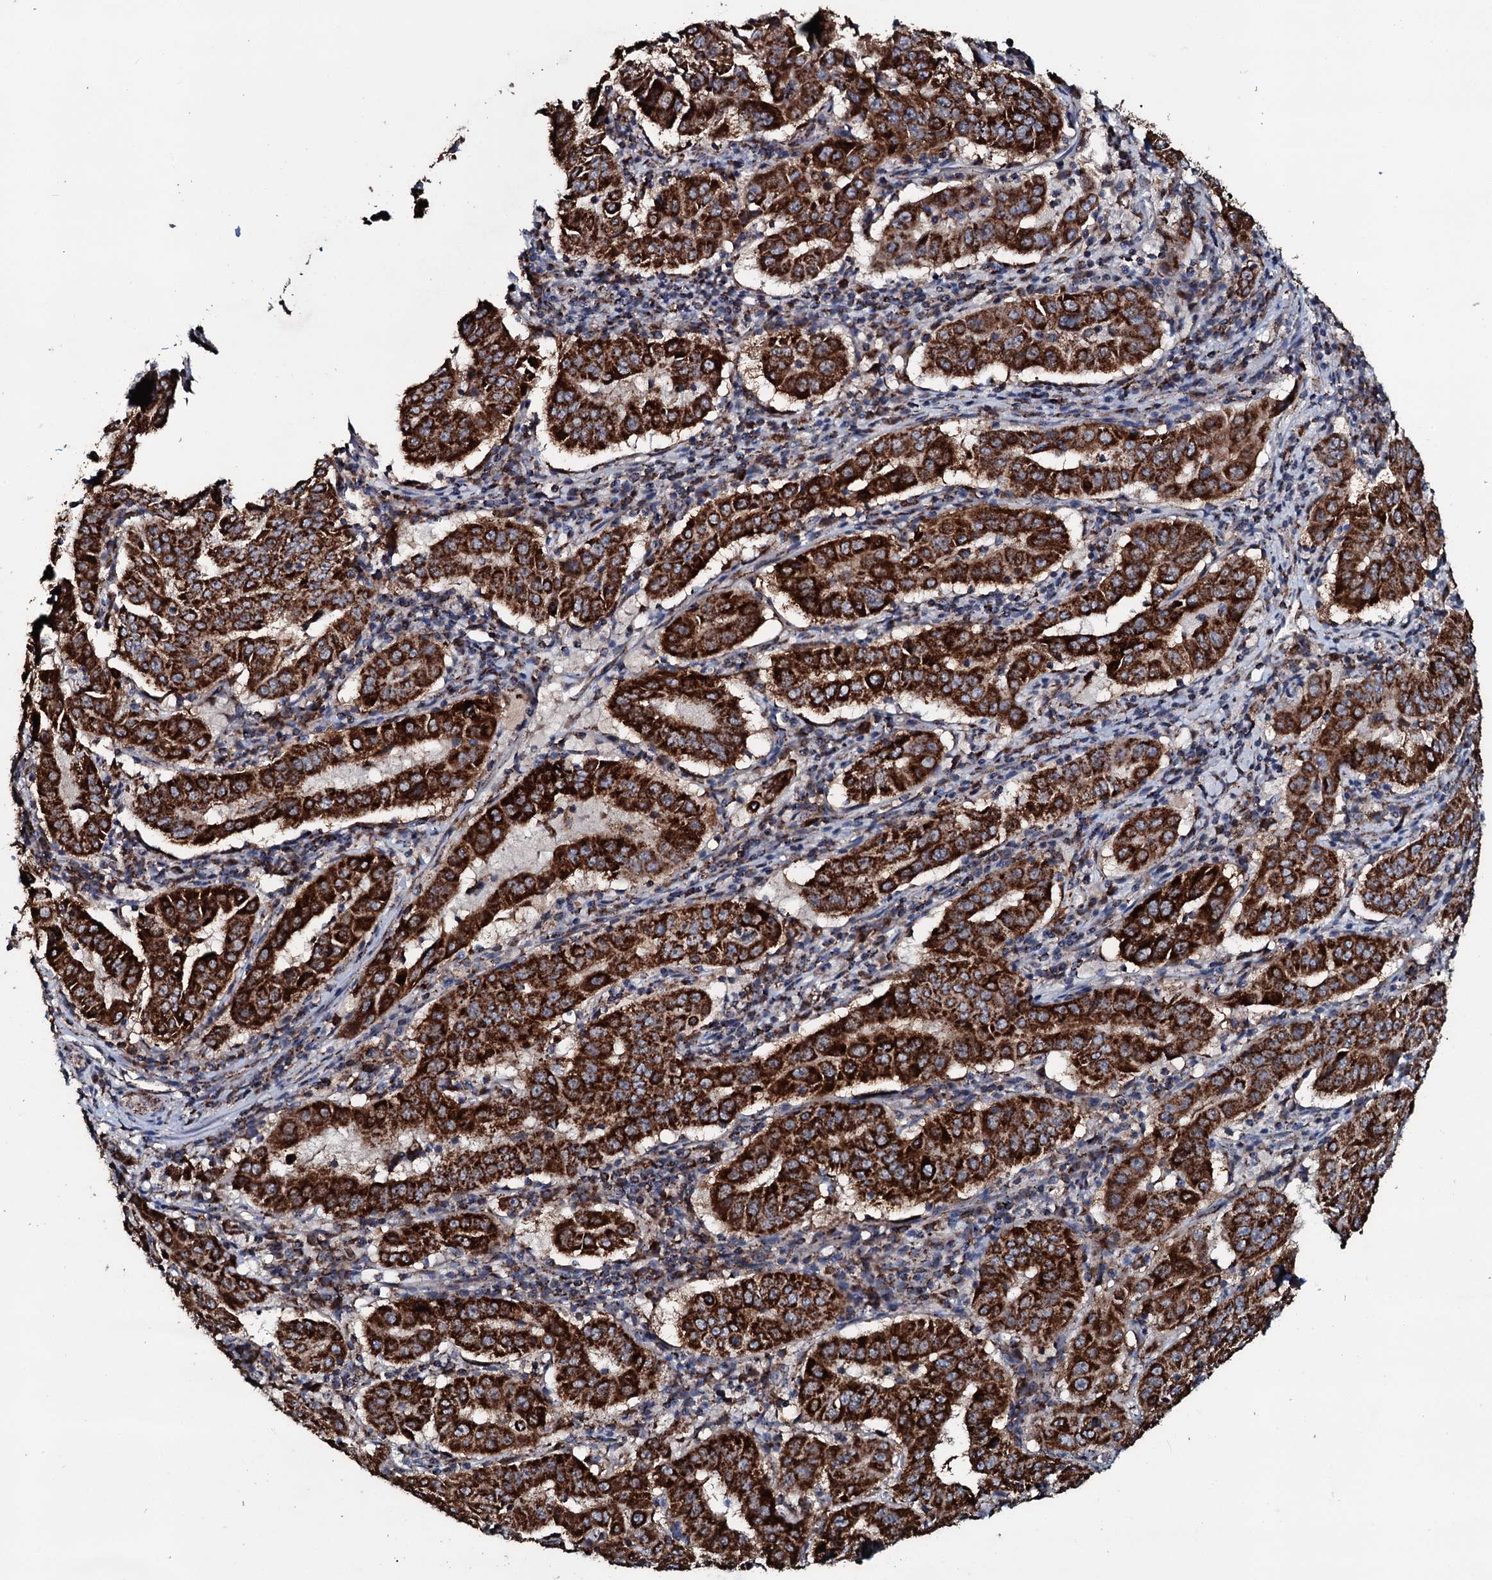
{"staining": {"intensity": "strong", "quantity": ">75%", "location": "cytoplasmic/membranous"}, "tissue": "pancreatic cancer", "cell_type": "Tumor cells", "image_type": "cancer", "snomed": [{"axis": "morphology", "description": "Adenocarcinoma, NOS"}, {"axis": "topography", "description": "Pancreas"}], "caption": "Adenocarcinoma (pancreatic) stained with a protein marker reveals strong staining in tumor cells.", "gene": "DYNC2I2", "patient": {"sex": "male", "age": 63}}